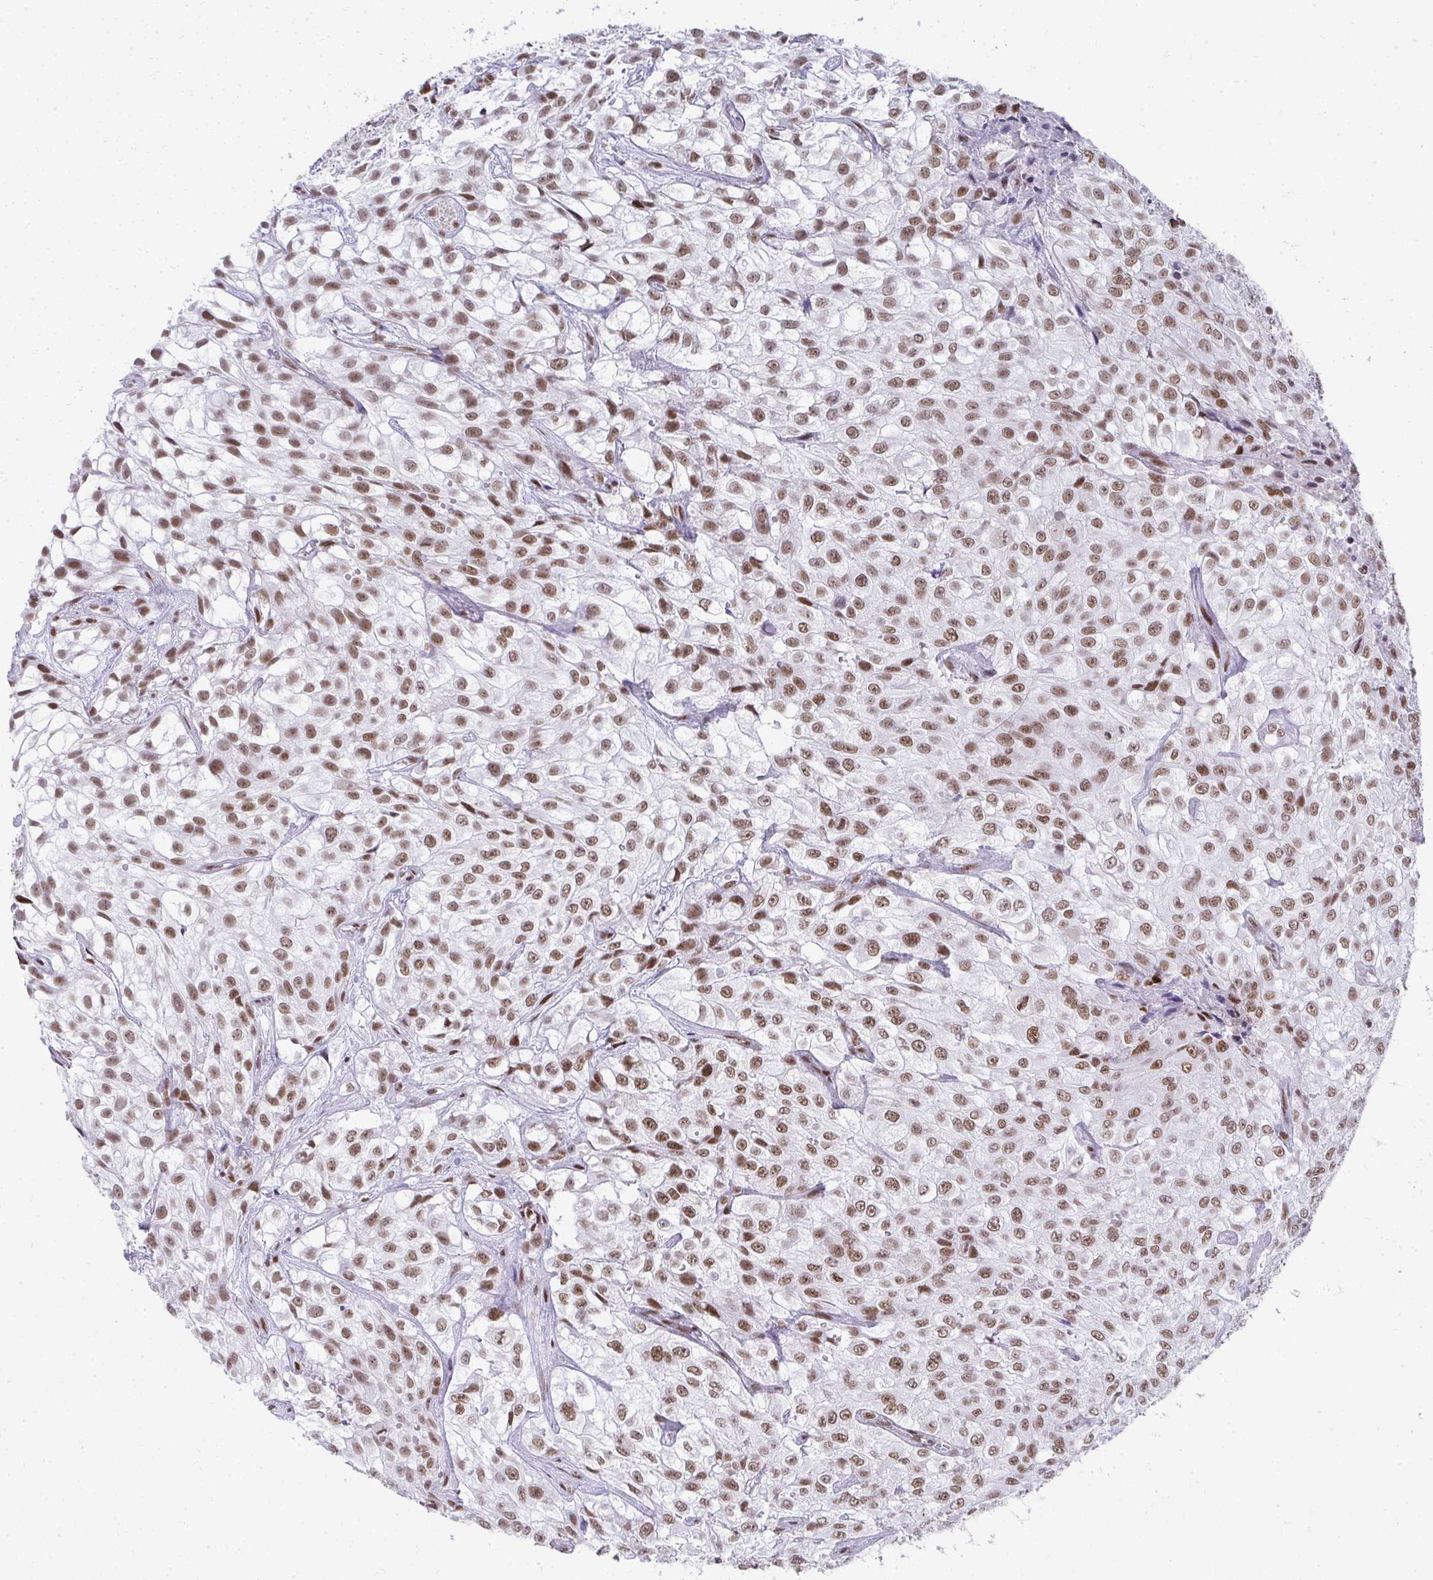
{"staining": {"intensity": "moderate", "quantity": ">75%", "location": "nuclear"}, "tissue": "urothelial cancer", "cell_type": "Tumor cells", "image_type": "cancer", "snomed": [{"axis": "morphology", "description": "Urothelial carcinoma, High grade"}, {"axis": "topography", "description": "Urinary bladder"}], "caption": "Immunohistochemistry (DAB) staining of urothelial cancer demonstrates moderate nuclear protein positivity in approximately >75% of tumor cells.", "gene": "CREBBP", "patient": {"sex": "male", "age": 56}}